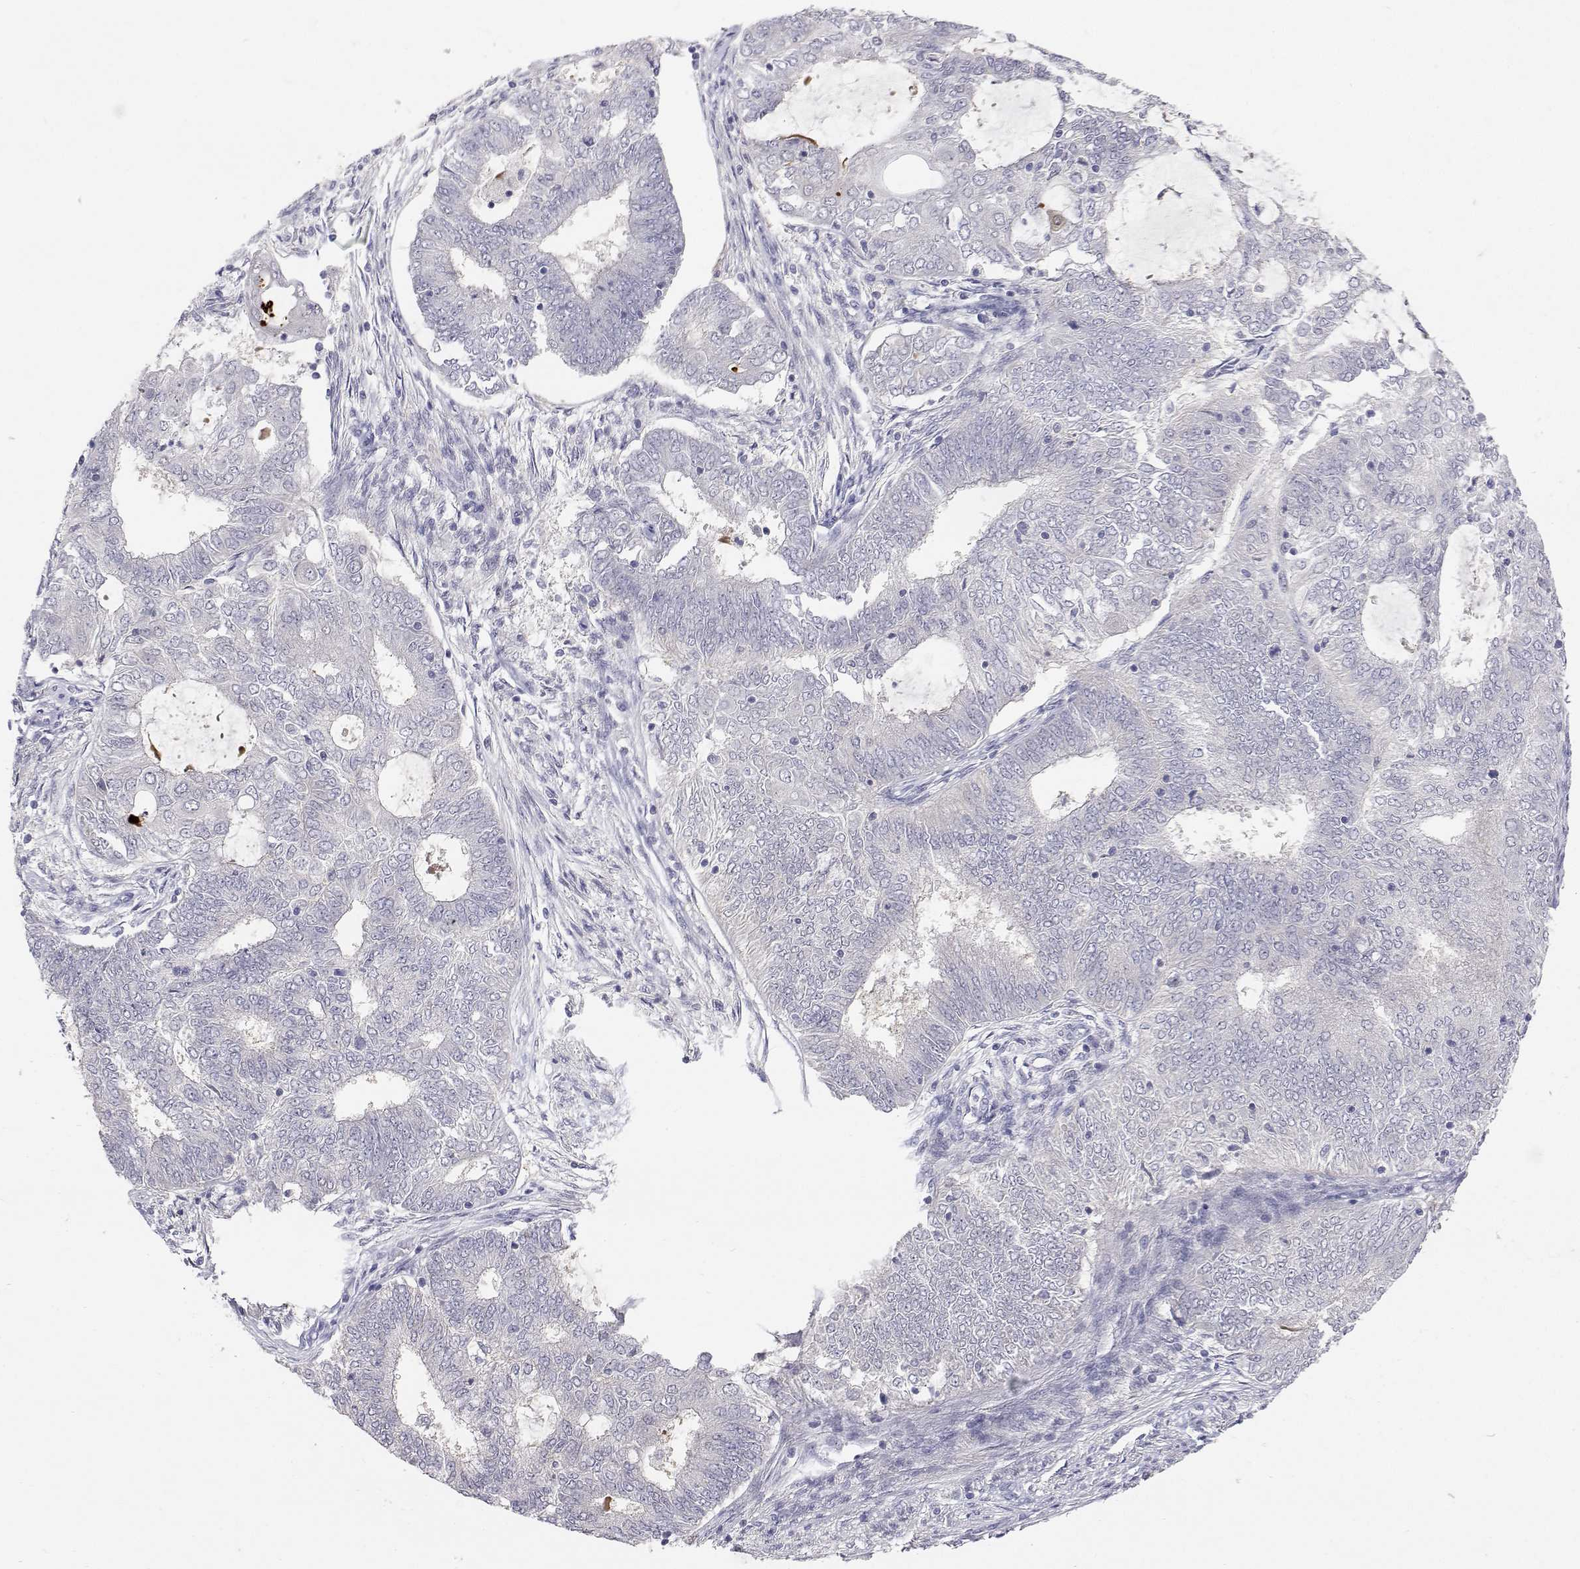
{"staining": {"intensity": "negative", "quantity": "none", "location": "none"}, "tissue": "endometrial cancer", "cell_type": "Tumor cells", "image_type": "cancer", "snomed": [{"axis": "morphology", "description": "Adenocarcinoma, NOS"}, {"axis": "topography", "description": "Endometrium"}], "caption": "This micrograph is of adenocarcinoma (endometrial) stained with immunohistochemistry to label a protein in brown with the nuclei are counter-stained blue. There is no staining in tumor cells. Brightfield microscopy of IHC stained with DAB (3,3'-diaminobenzidine) (brown) and hematoxylin (blue), captured at high magnification.", "gene": "MYPN", "patient": {"sex": "female", "age": 62}}